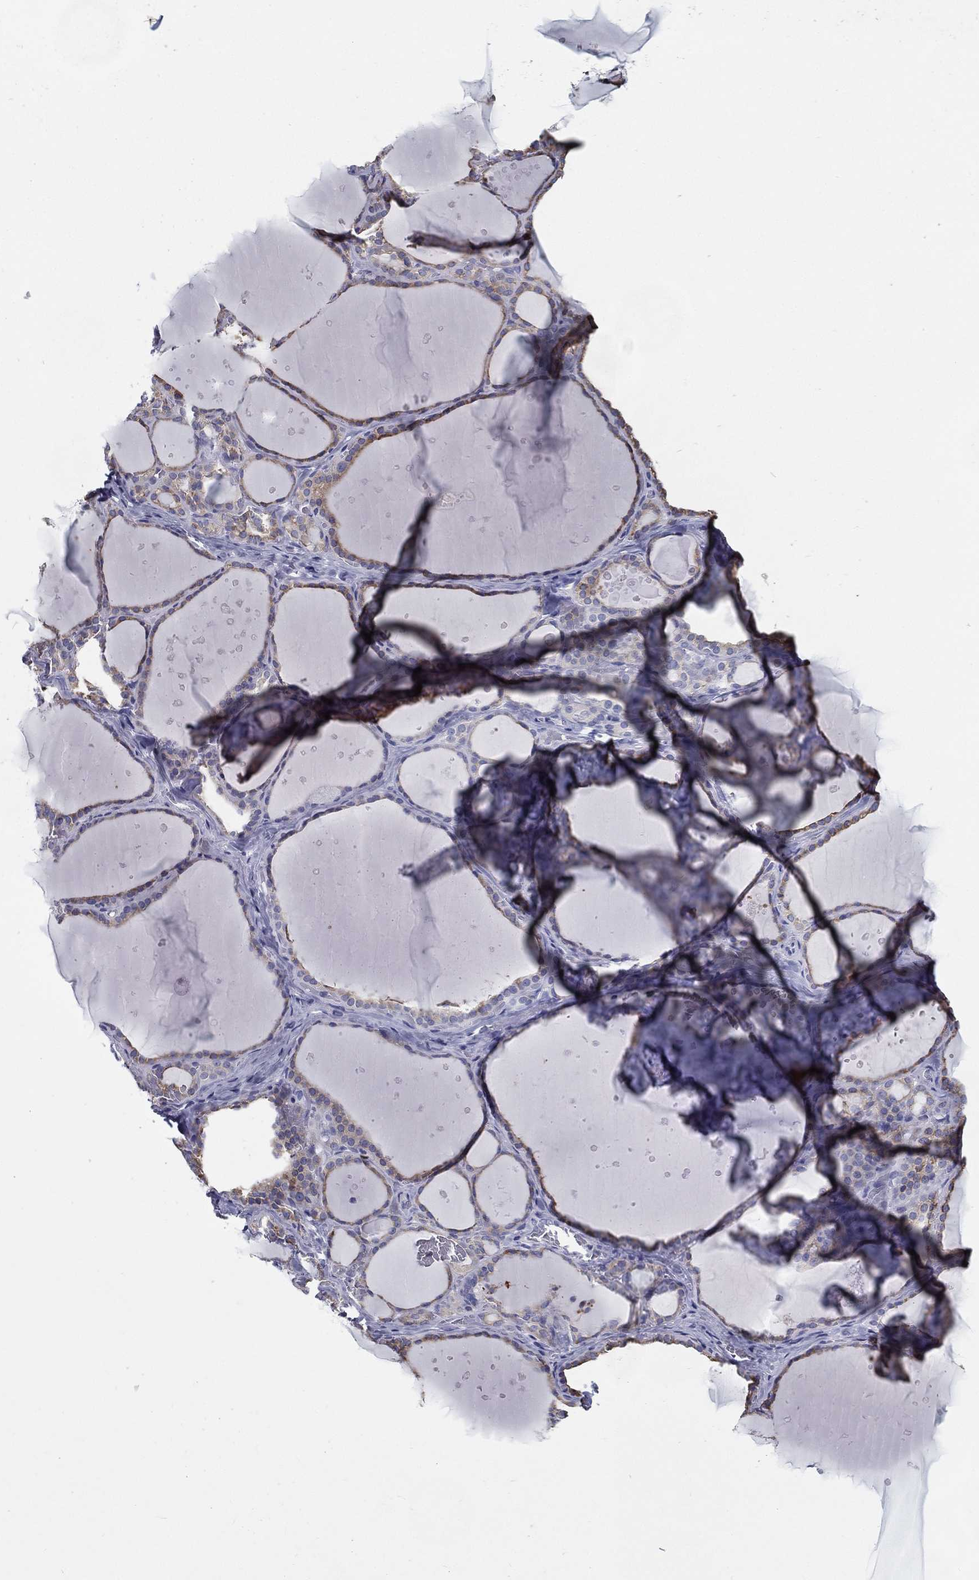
{"staining": {"intensity": "moderate", "quantity": "<25%", "location": "cytoplasmic/membranous"}, "tissue": "thyroid gland", "cell_type": "Glandular cells", "image_type": "normal", "snomed": [{"axis": "morphology", "description": "Normal tissue, NOS"}, {"axis": "topography", "description": "Thyroid gland"}], "caption": "A photomicrograph showing moderate cytoplasmic/membranous staining in about <25% of glandular cells in benign thyroid gland, as visualized by brown immunohistochemical staining.", "gene": "C19orf18", "patient": {"sex": "male", "age": 63}}